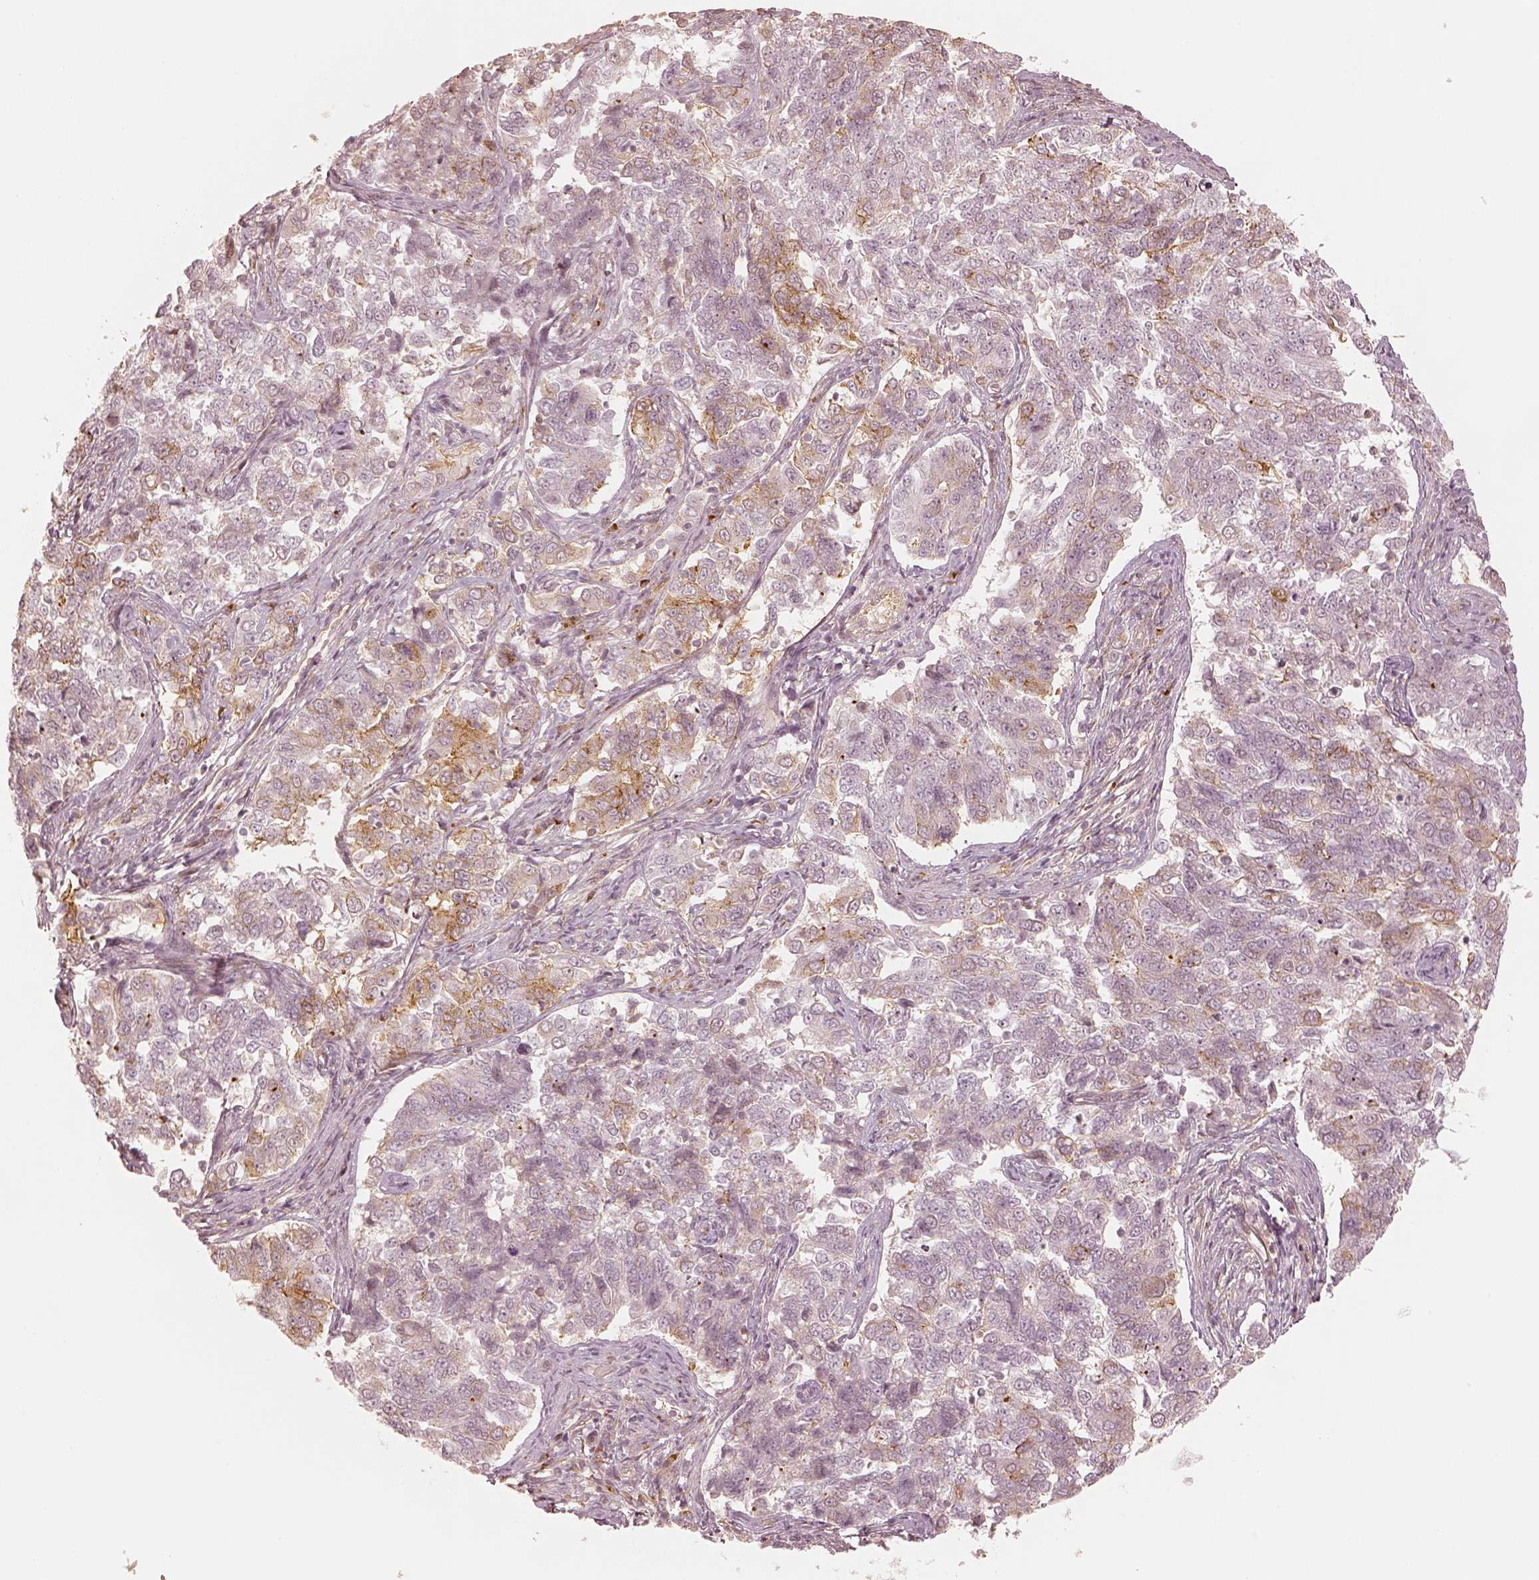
{"staining": {"intensity": "moderate", "quantity": "<25%", "location": "cytoplasmic/membranous"}, "tissue": "endometrial cancer", "cell_type": "Tumor cells", "image_type": "cancer", "snomed": [{"axis": "morphology", "description": "Adenocarcinoma, NOS"}, {"axis": "topography", "description": "Endometrium"}], "caption": "High-magnification brightfield microscopy of endometrial adenocarcinoma stained with DAB (brown) and counterstained with hematoxylin (blue). tumor cells exhibit moderate cytoplasmic/membranous staining is appreciated in approximately<25% of cells. Nuclei are stained in blue.", "gene": "GORASP2", "patient": {"sex": "female", "age": 43}}